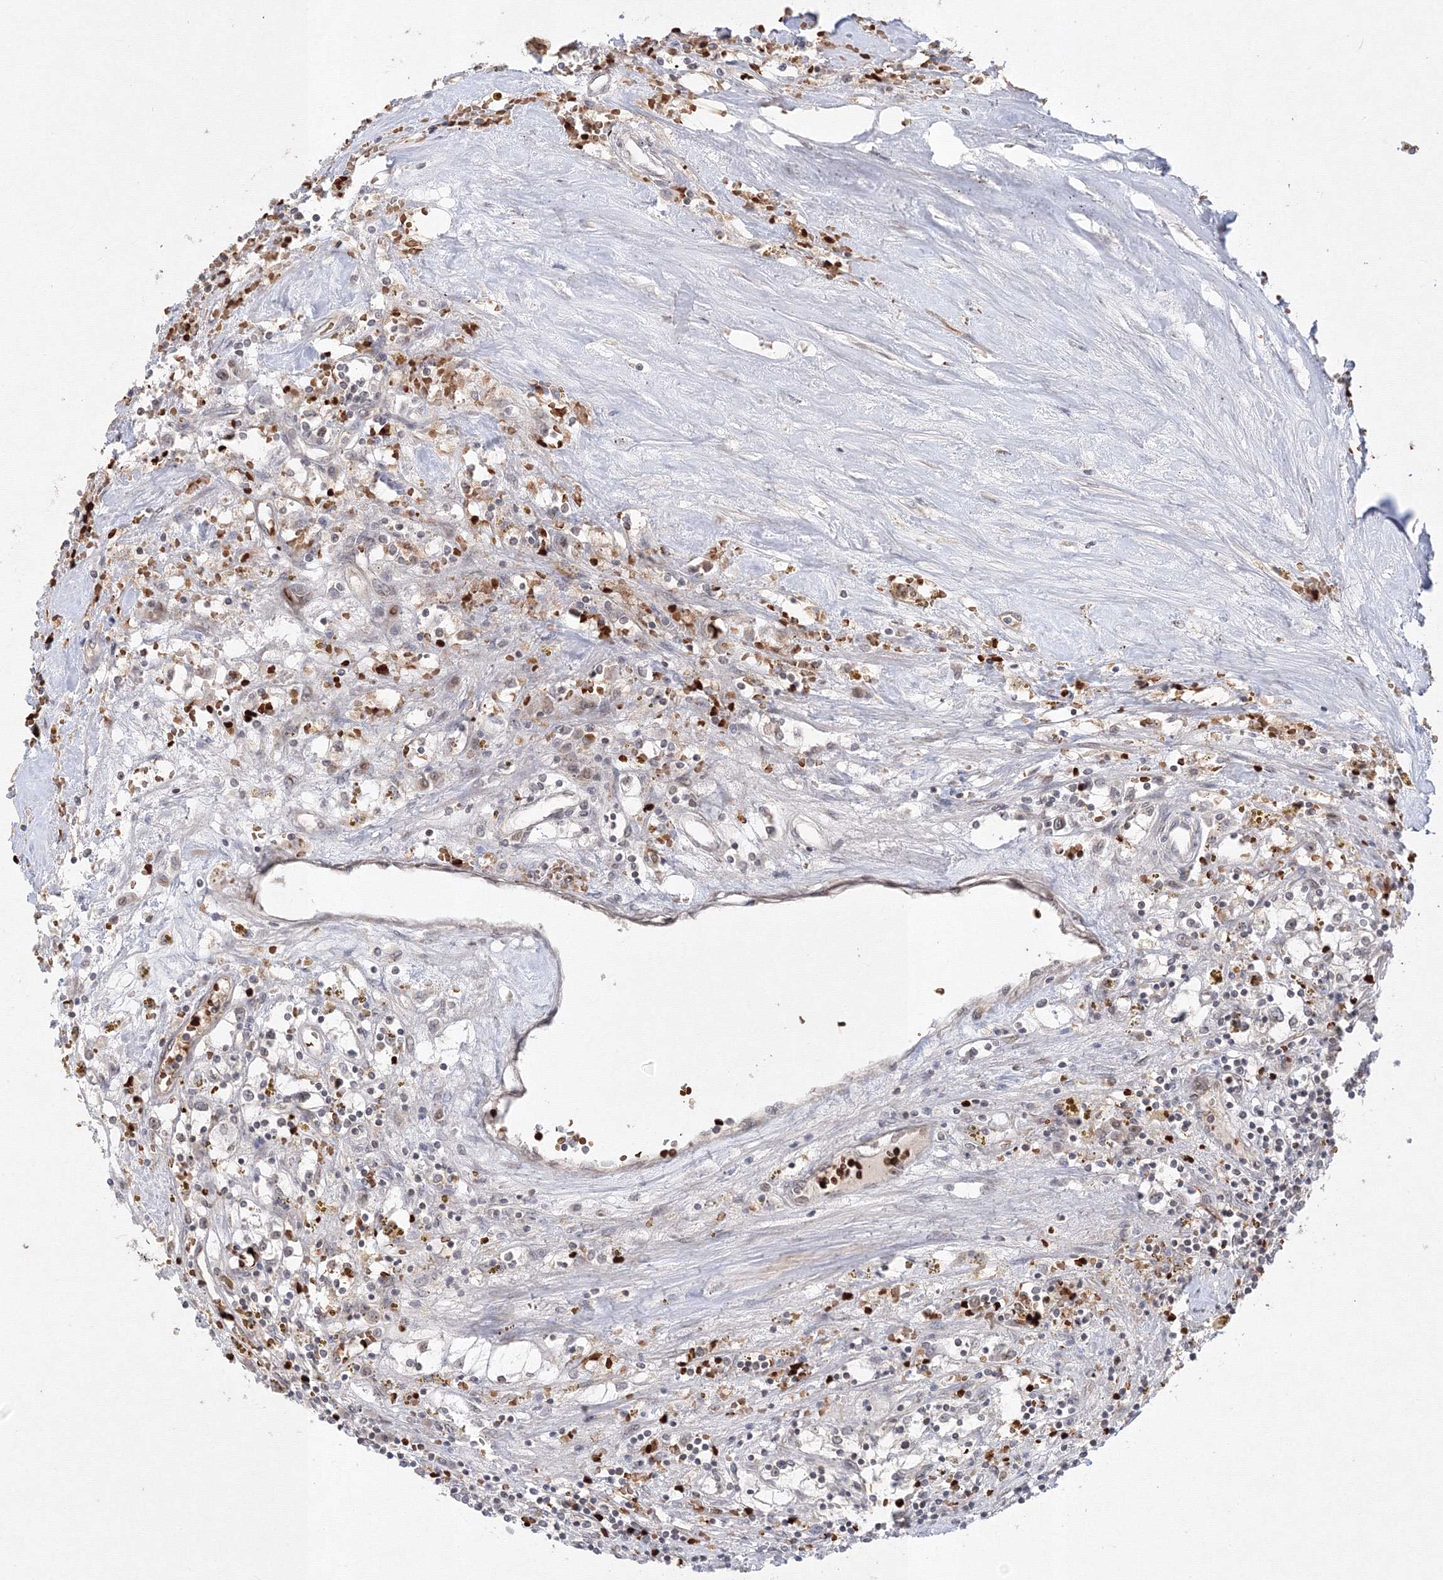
{"staining": {"intensity": "negative", "quantity": "none", "location": "none"}, "tissue": "renal cancer", "cell_type": "Tumor cells", "image_type": "cancer", "snomed": [{"axis": "morphology", "description": "Adenocarcinoma, NOS"}, {"axis": "topography", "description": "Kidney"}], "caption": "High magnification brightfield microscopy of renal cancer stained with DAB (brown) and counterstained with hematoxylin (blue): tumor cells show no significant positivity.", "gene": "DNAJB2", "patient": {"sex": "male", "age": 56}}